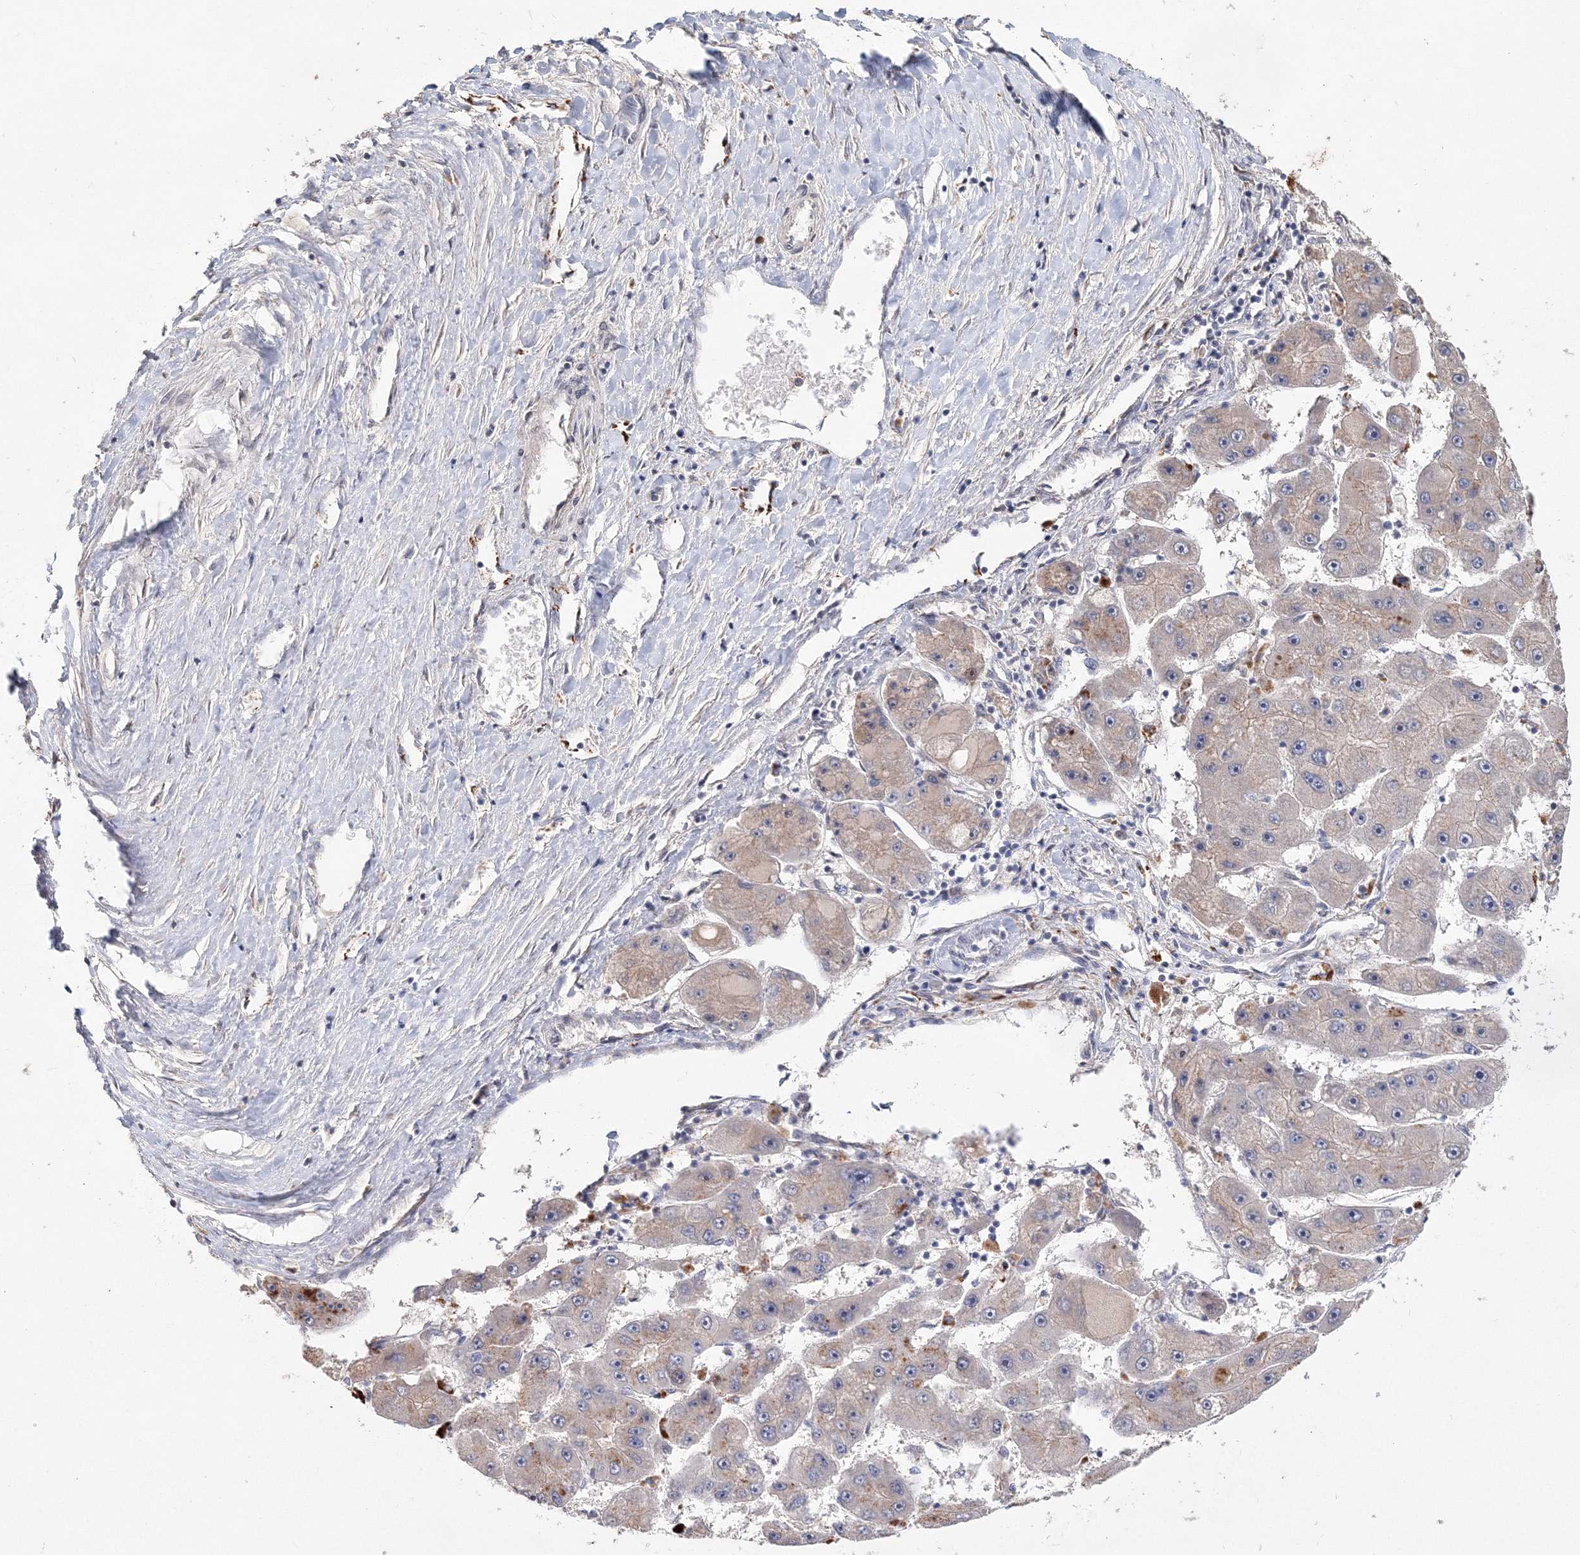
{"staining": {"intensity": "weak", "quantity": "<25%", "location": "cytoplasmic/membranous"}, "tissue": "liver cancer", "cell_type": "Tumor cells", "image_type": "cancer", "snomed": [{"axis": "morphology", "description": "Carcinoma, Hepatocellular, NOS"}, {"axis": "topography", "description": "Liver"}], "caption": "Human liver cancer (hepatocellular carcinoma) stained for a protein using immunohistochemistry (IHC) demonstrates no positivity in tumor cells.", "gene": "GJB5", "patient": {"sex": "female", "age": 61}}